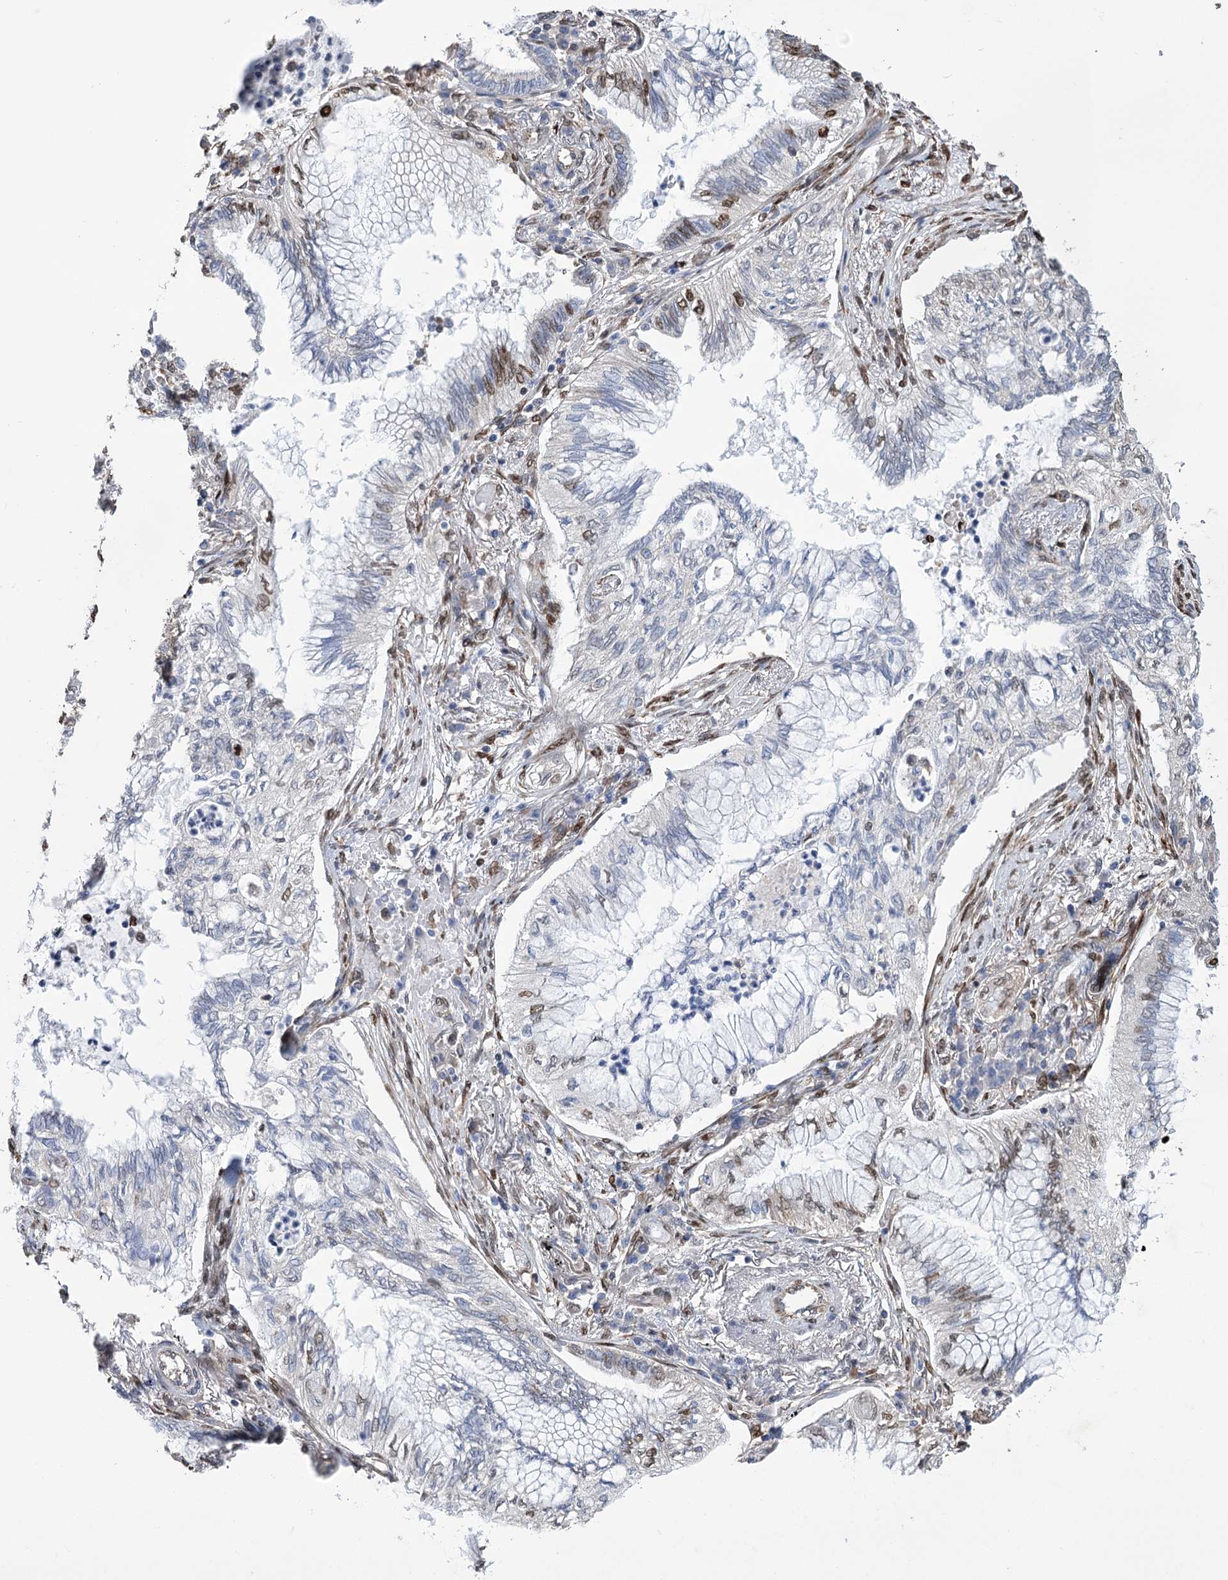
{"staining": {"intensity": "moderate", "quantity": "<25%", "location": "nuclear"}, "tissue": "lung cancer", "cell_type": "Tumor cells", "image_type": "cancer", "snomed": [{"axis": "morphology", "description": "Adenocarcinoma, NOS"}, {"axis": "topography", "description": "Lung"}], "caption": "Brown immunohistochemical staining in human lung adenocarcinoma displays moderate nuclear positivity in about <25% of tumor cells.", "gene": "NFU1", "patient": {"sex": "female", "age": 70}}